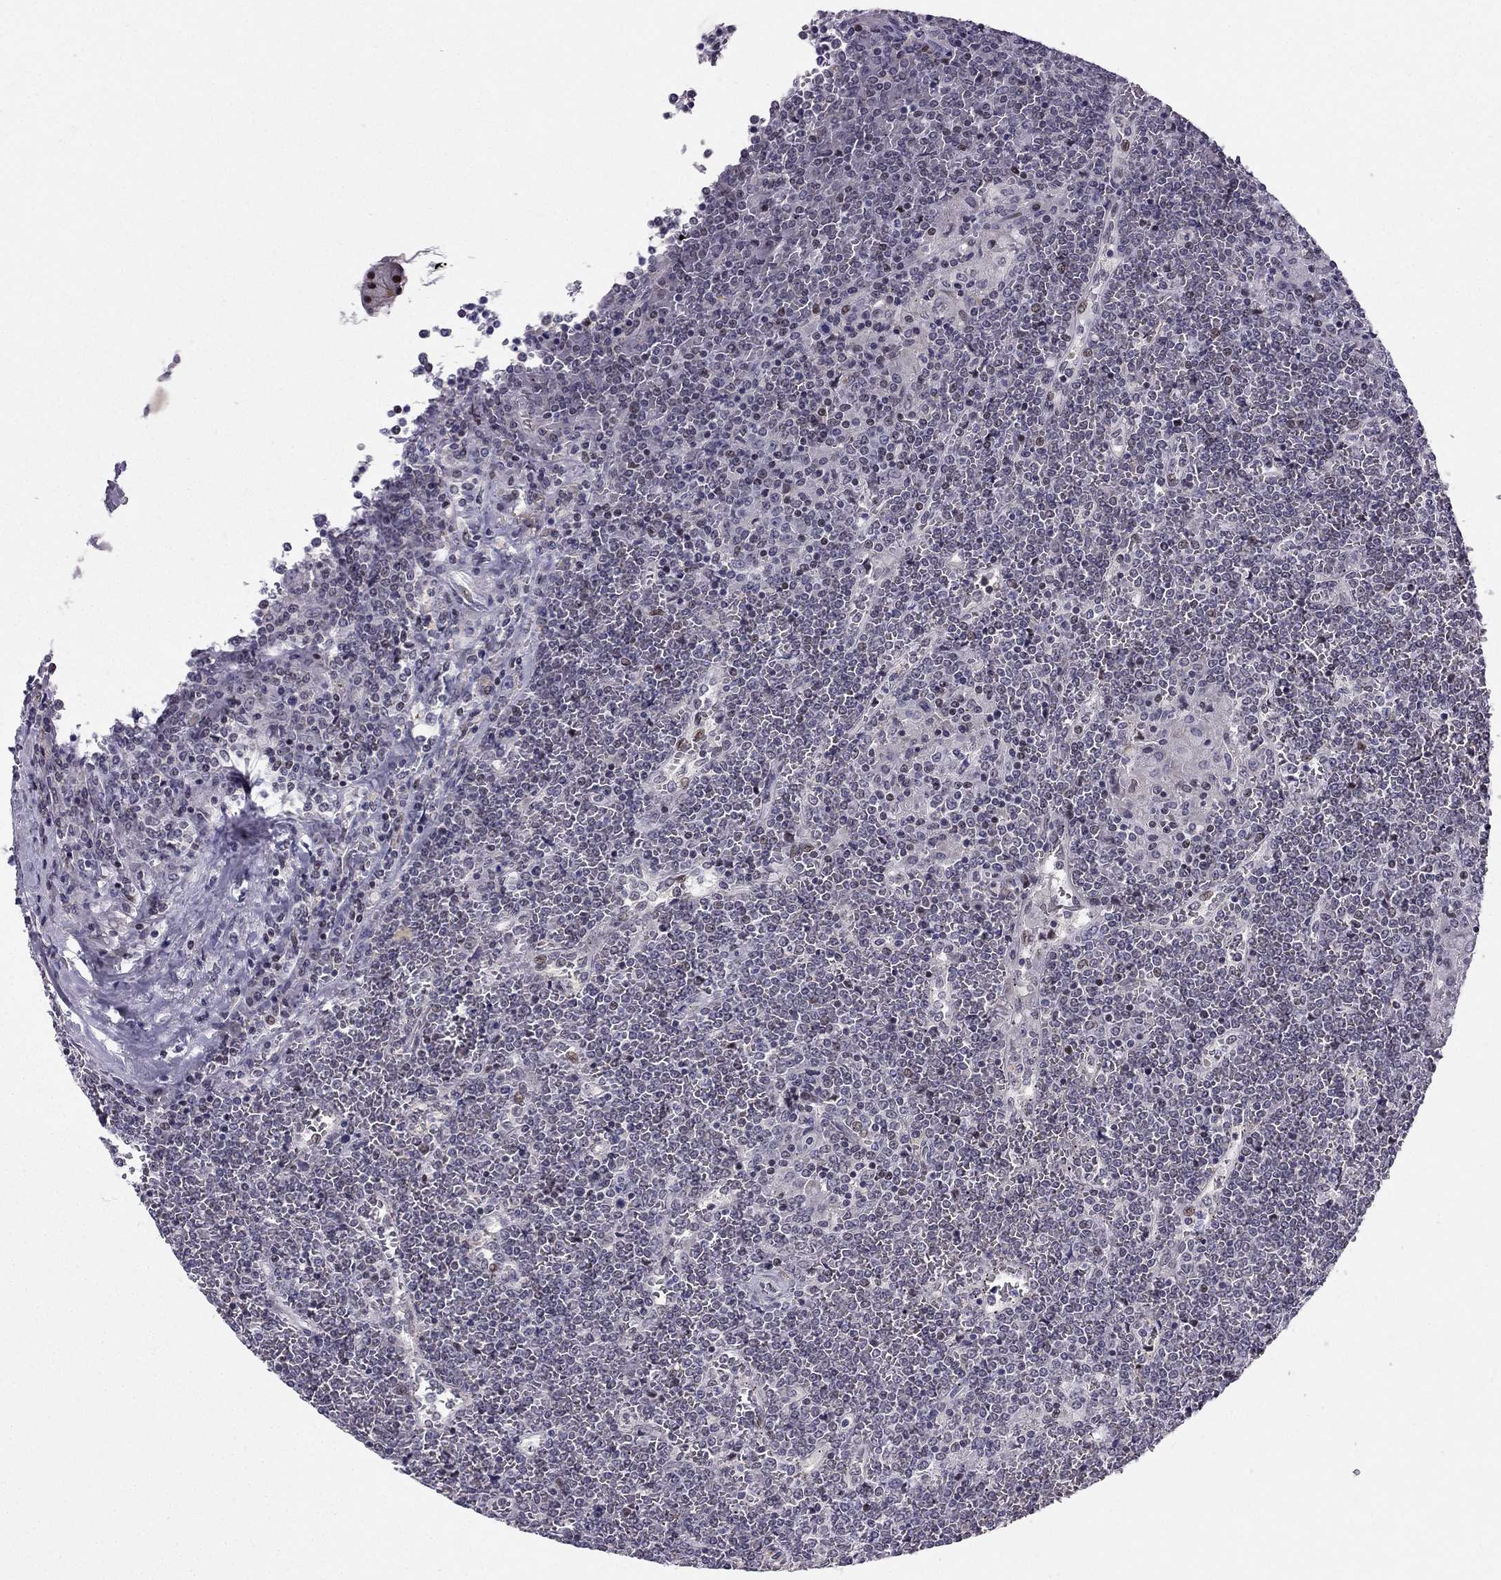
{"staining": {"intensity": "negative", "quantity": "none", "location": "none"}, "tissue": "lymphoma", "cell_type": "Tumor cells", "image_type": "cancer", "snomed": [{"axis": "morphology", "description": "Malignant lymphoma, non-Hodgkin's type, Low grade"}, {"axis": "topography", "description": "Spleen"}], "caption": "Tumor cells are negative for protein expression in human low-grade malignant lymphoma, non-Hodgkin's type.", "gene": "RPRD2", "patient": {"sex": "female", "age": 19}}